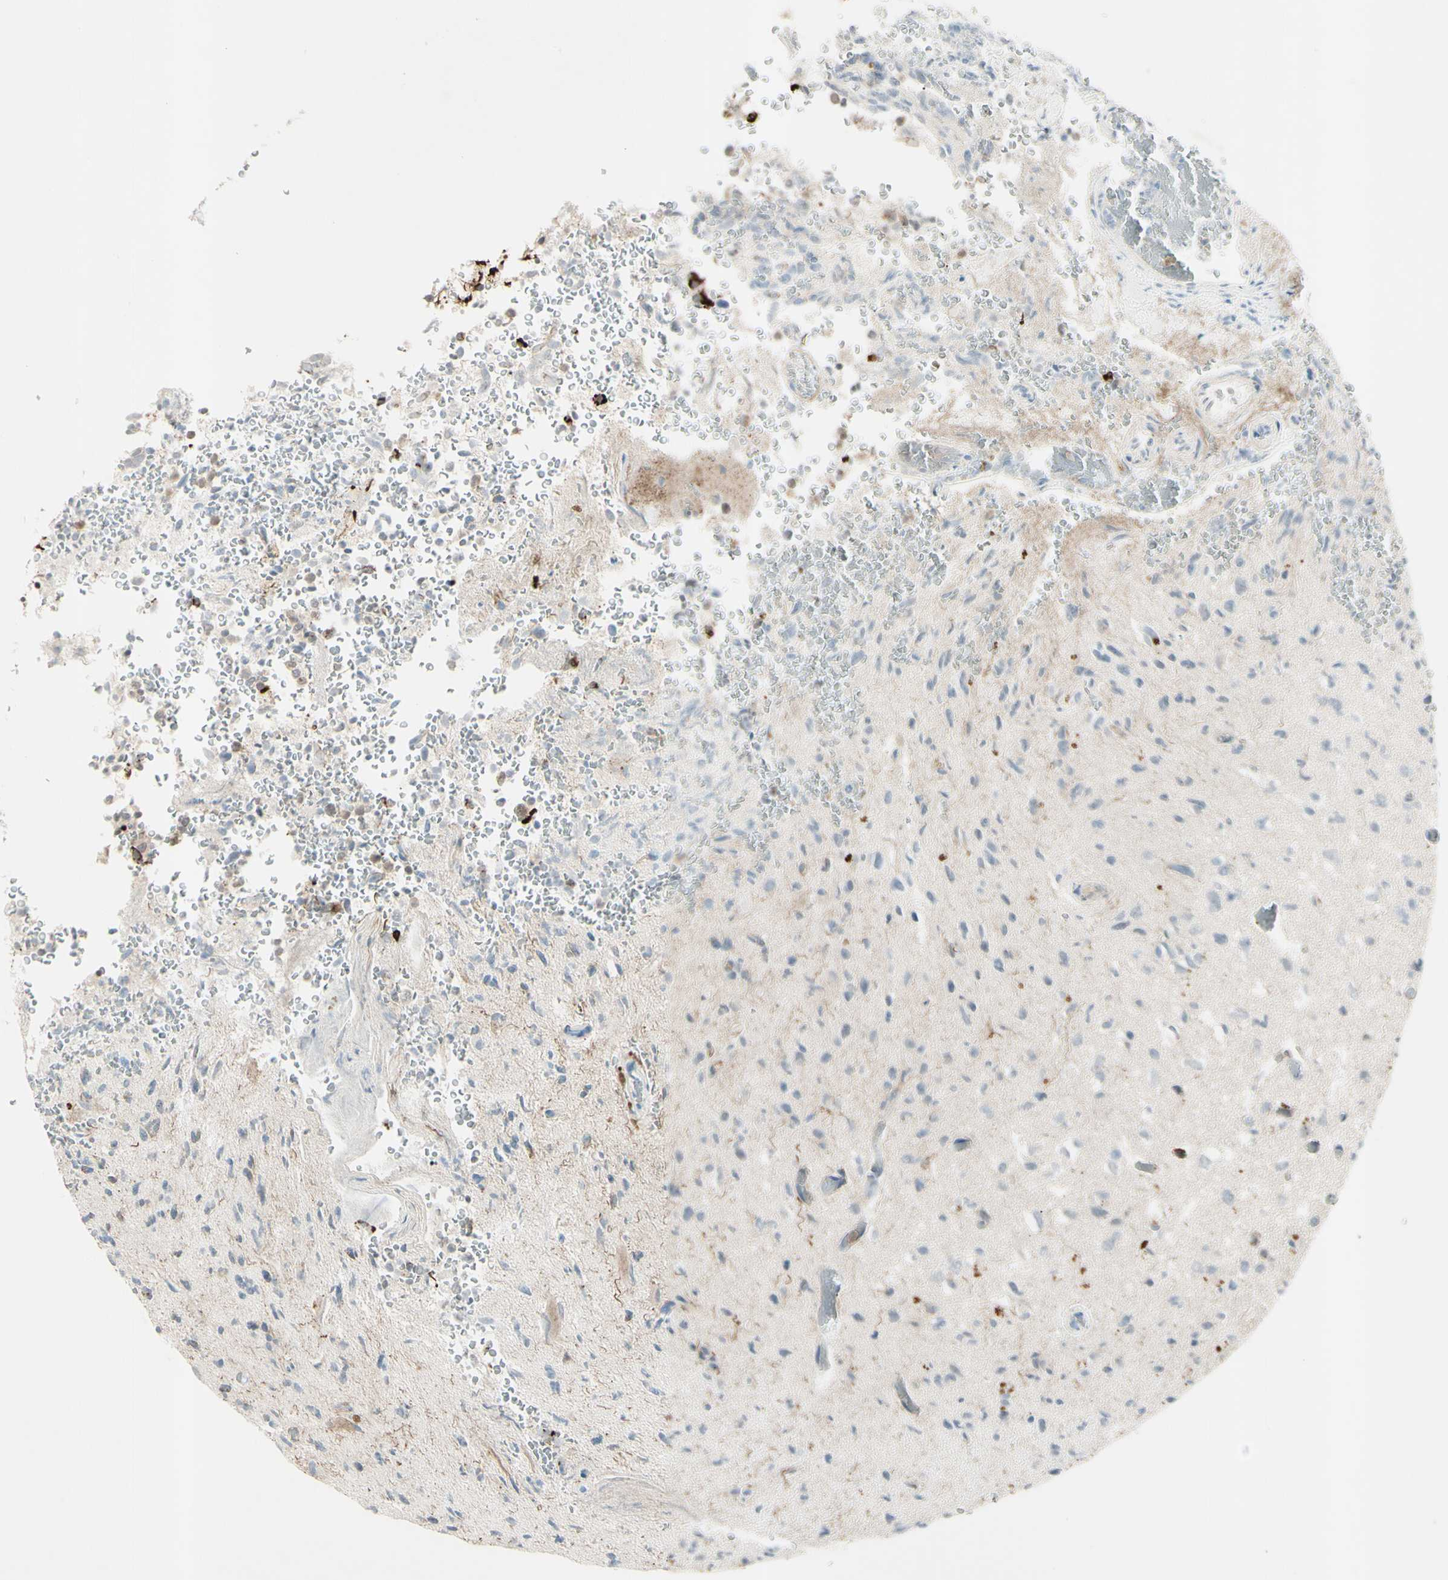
{"staining": {"intensity": "negative", "quantity": "none", "location": "none"}, "tissue": "glioma", "cell_type": "Tumor cells", "image_type": "cancer", "snomed": [{"axis": "morphology", "description": "Glioma, malignant, High grade"}, {"axis": "topography", "description": "pancreas cauda"}], "caption": "Immunohistochemical staining of malignant high-grade glioma shows no significant staining in tumor cells. (DAB immunohistochemistry, high magnification).", "gene": "FGFR2", "patient": {"sex": "male", "age": 60}}